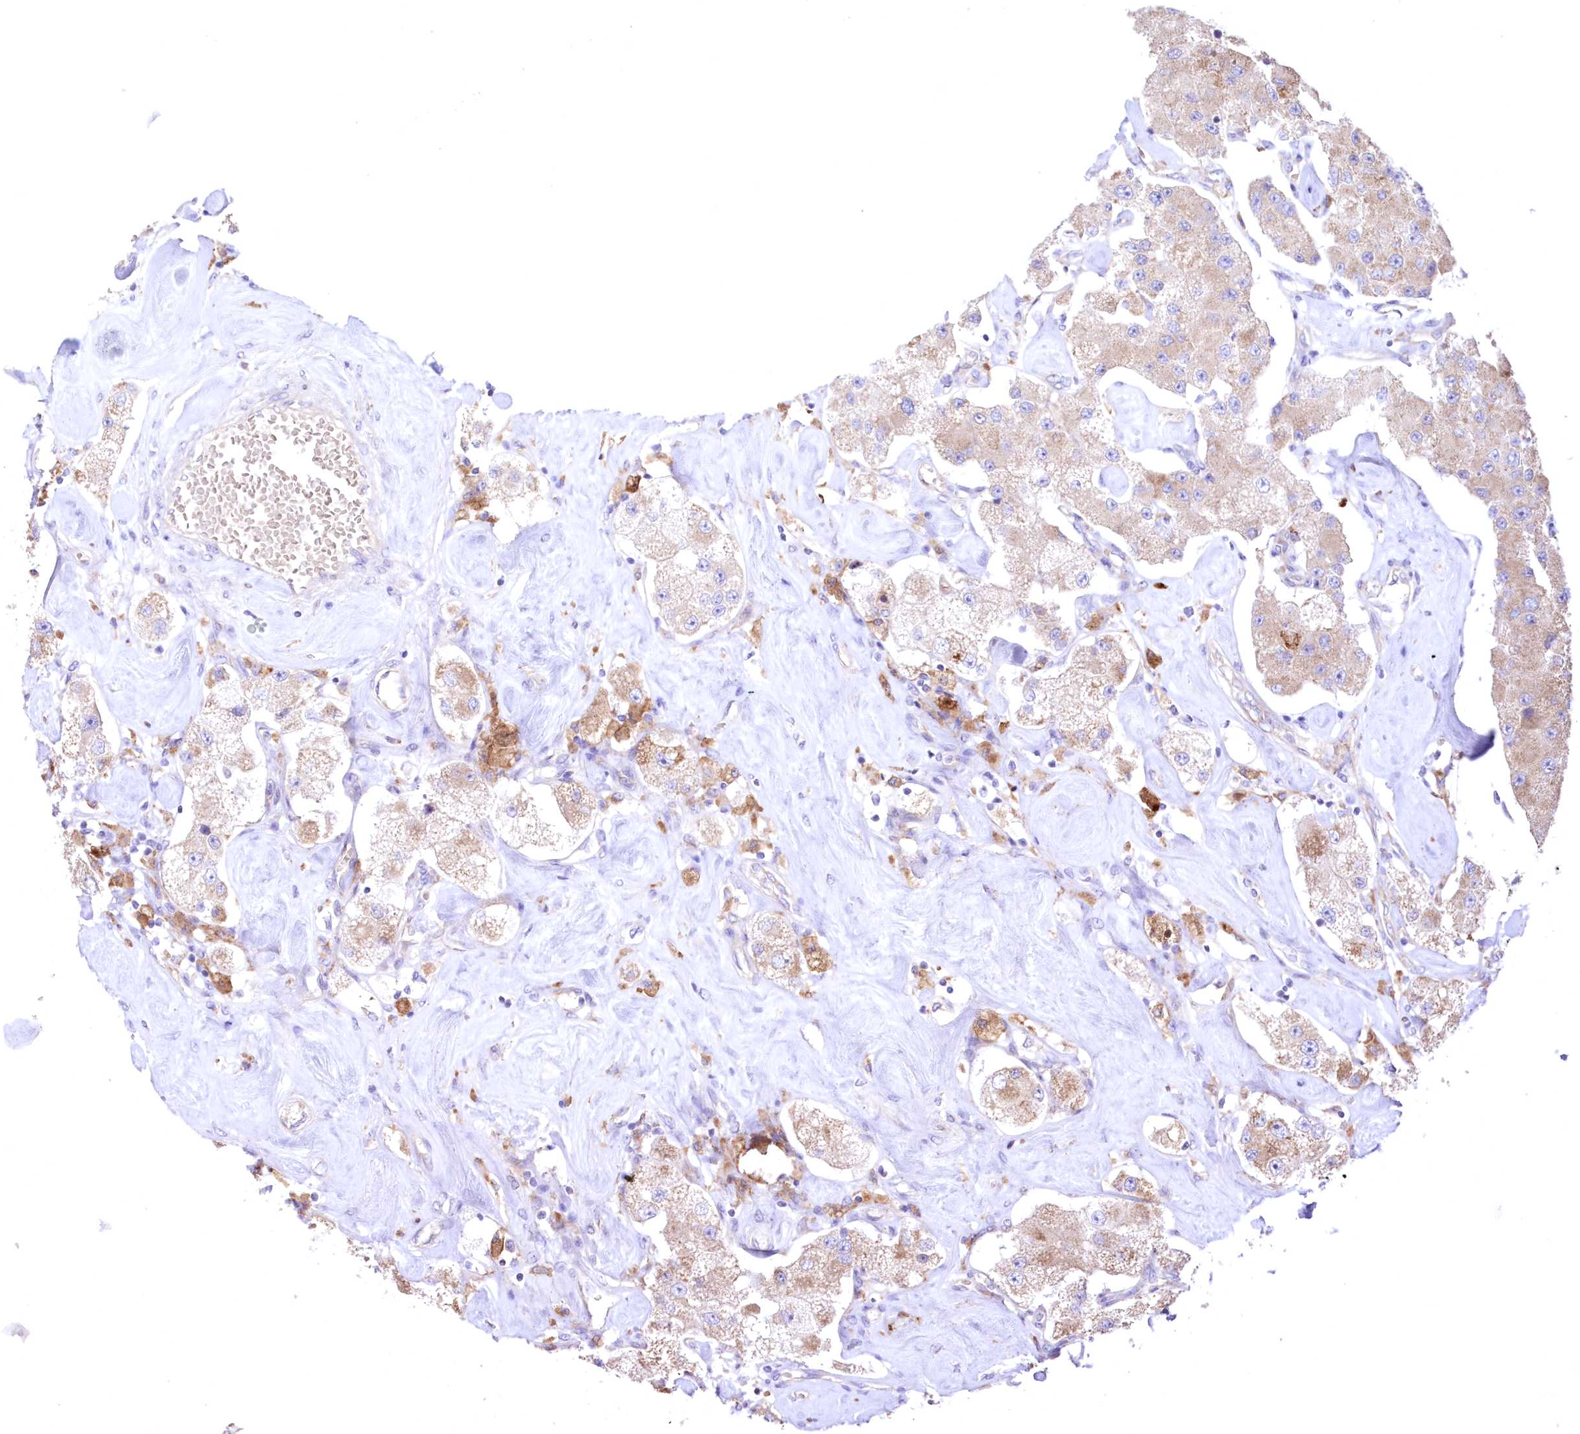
{"staining": {"intensity": "weak", "quantity": "<25%", "location": "cytoplasmic/membranous"}, "tissue": "carcinoid", "cell_type": "Tumor cells", "image_type": "cancer", "snomed": [{"axis": "morphology", "description": "Carcinoid, malignant, NOS"}, {"axis": "topography", "description": "Pancreas"}], "caption": "Micrograph shows no protein positivity in tumor cells of carcinoid tissue.", "gene": "FCHO2", "patient": {"sex": "male", "age": 41}}